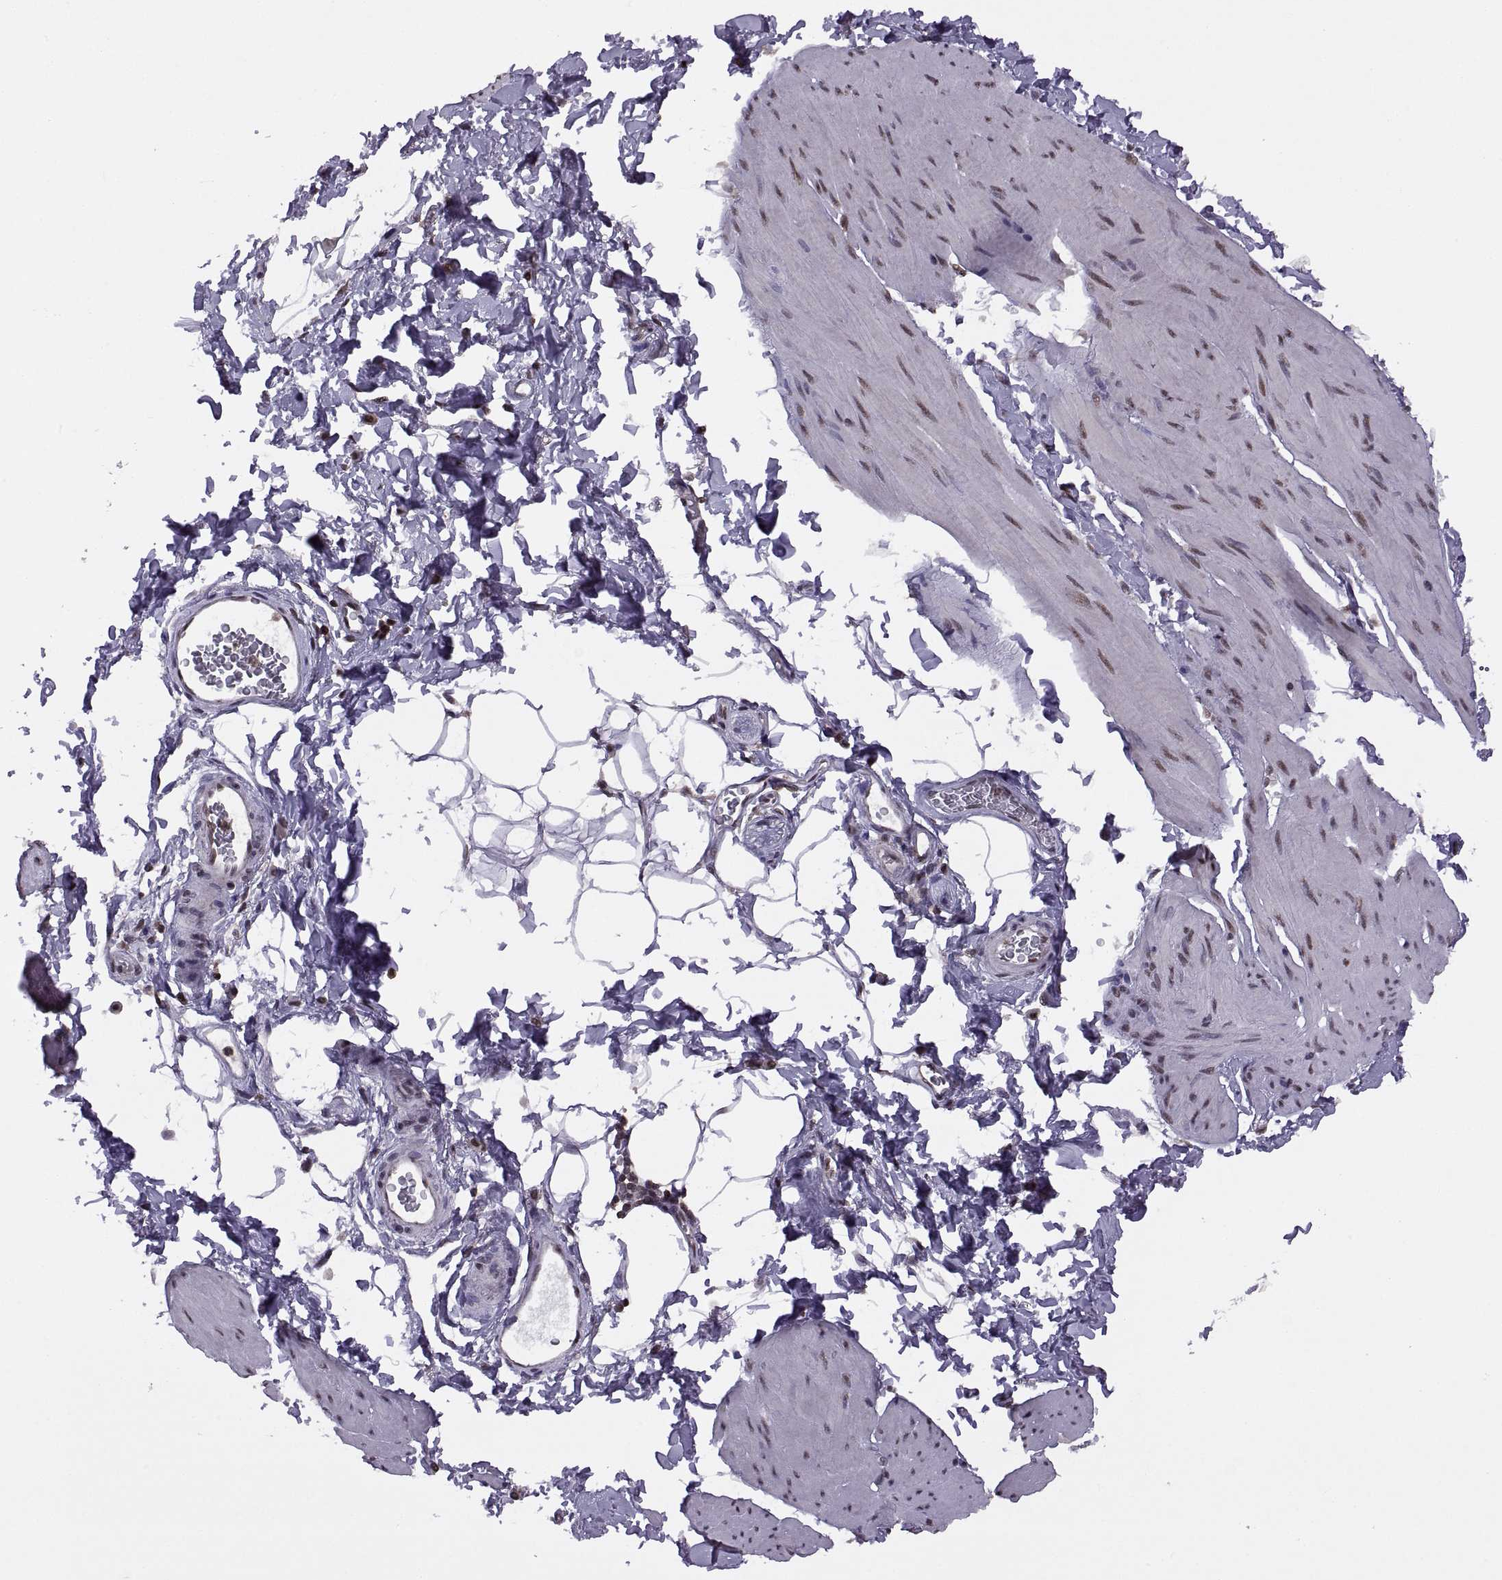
{"staining": {"intensity": "moderate", "quantity": "<25%", "location": "nuclear"}, "tissue": "smooth muscle", "cell_type": "Smooth muscle cells", "image_type": "normal", "snomed": [{"axis": "morphology", "description": "Normal tissue, NOS"}, {"axis": "topography", "description": "Adipose tissue"}, {"axis": "topography", "description": "Smooth muscle"}, {"axis": "topography", "description": "Peripheral nerve tissue"}], "caption": "Immunohistochemistry of benign smooth muscle demonstrates low levels of moderate nuclear expression in about <25% of smooth muscle cells.", "gene": "INTS3", "patient": {"sex": "male", "age": 83}}